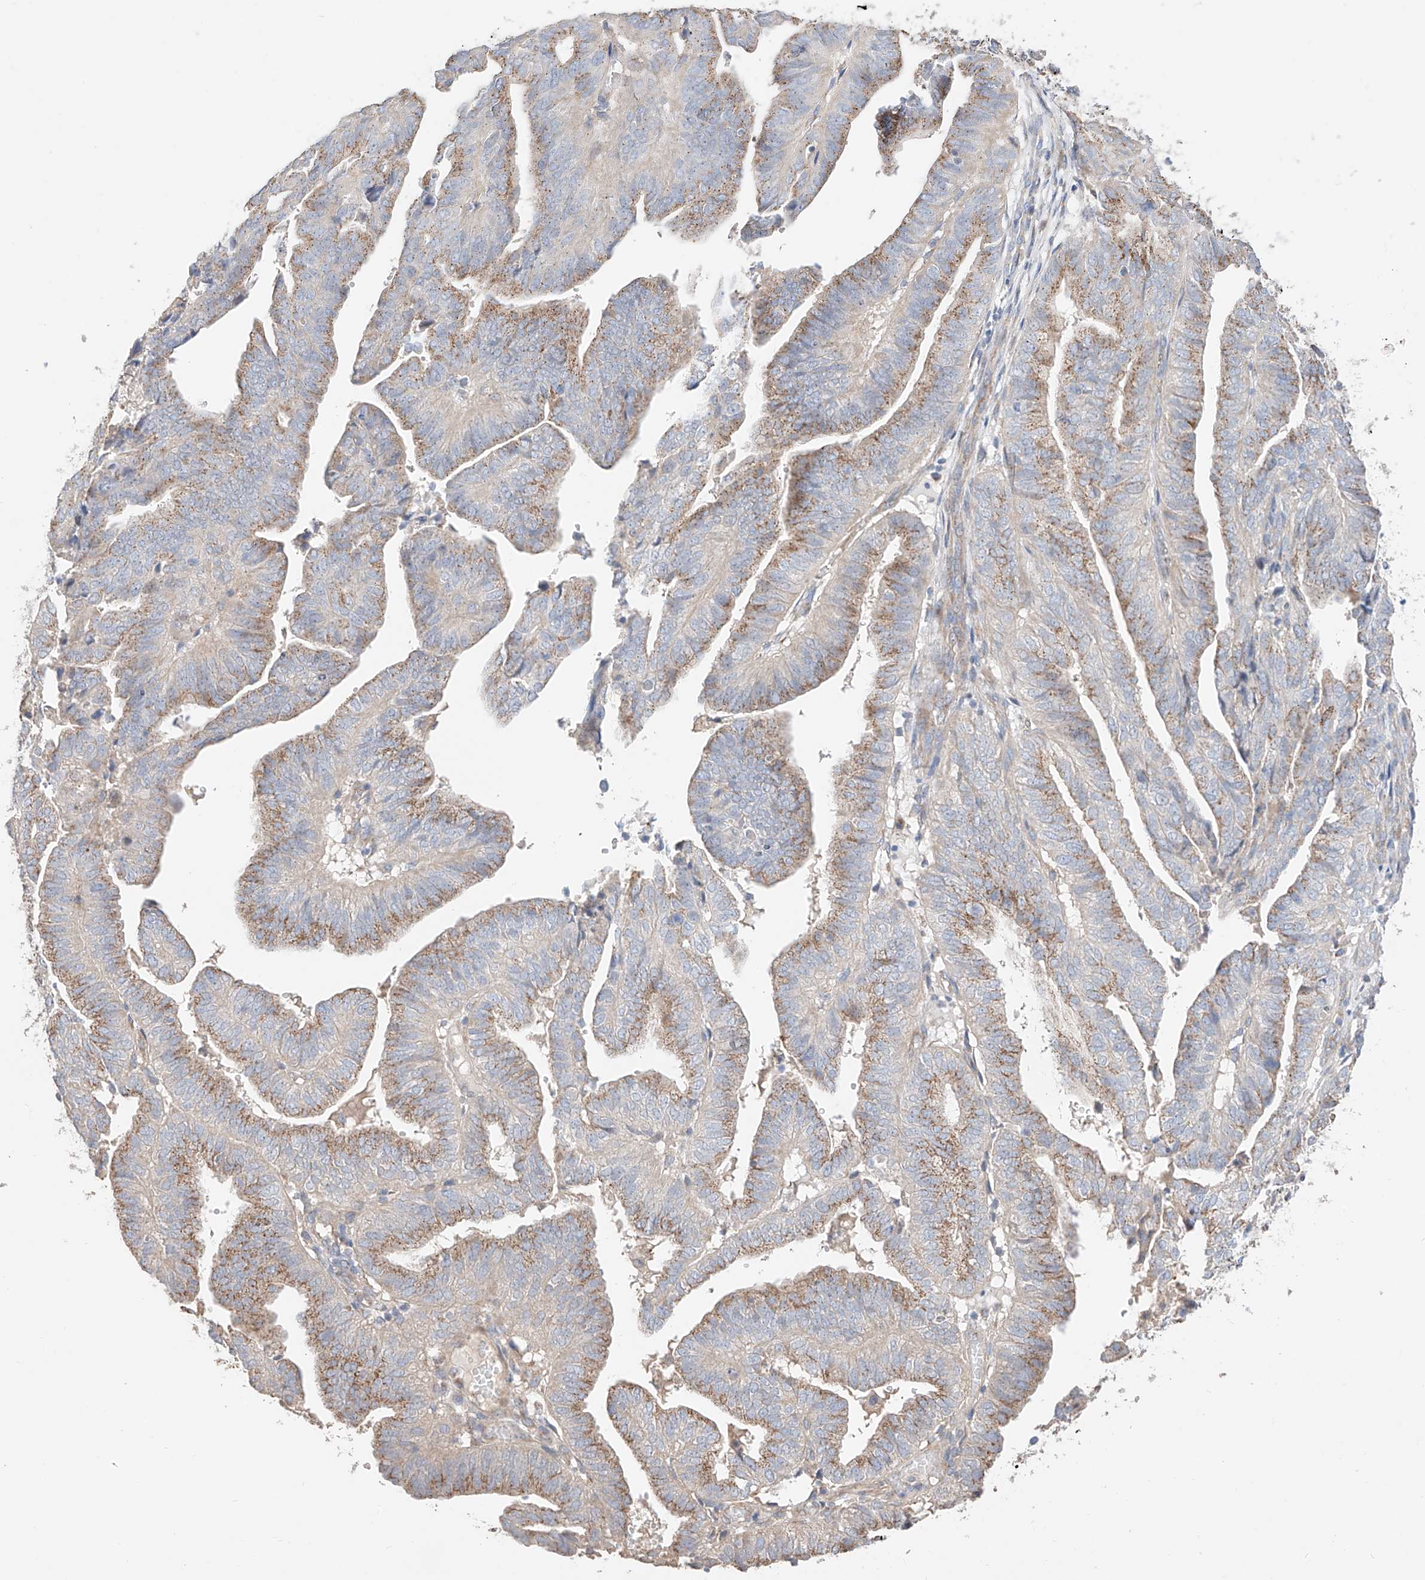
{"staining": {"intensity": "moderate", "quantity": "25%-75%", "location": "cytoplasmic/membranous"}, "tissue": "endometrial cancer", "cell_type": "Tumor cells", "image_type": "cancer", "snomed": [{"axis": "morphology", "description": "Adenocarcinoma, NOS"}, {"axis": "topography", "description": "Uterus"}], "caption": "Moderate cytoplasmic/membranous positivity is present in approximately 25%-75% of tumor cells in endometrial adenocarcinoma.", "gene": "MOSPD1", "patient": {"sex": "female", "age": 77}}